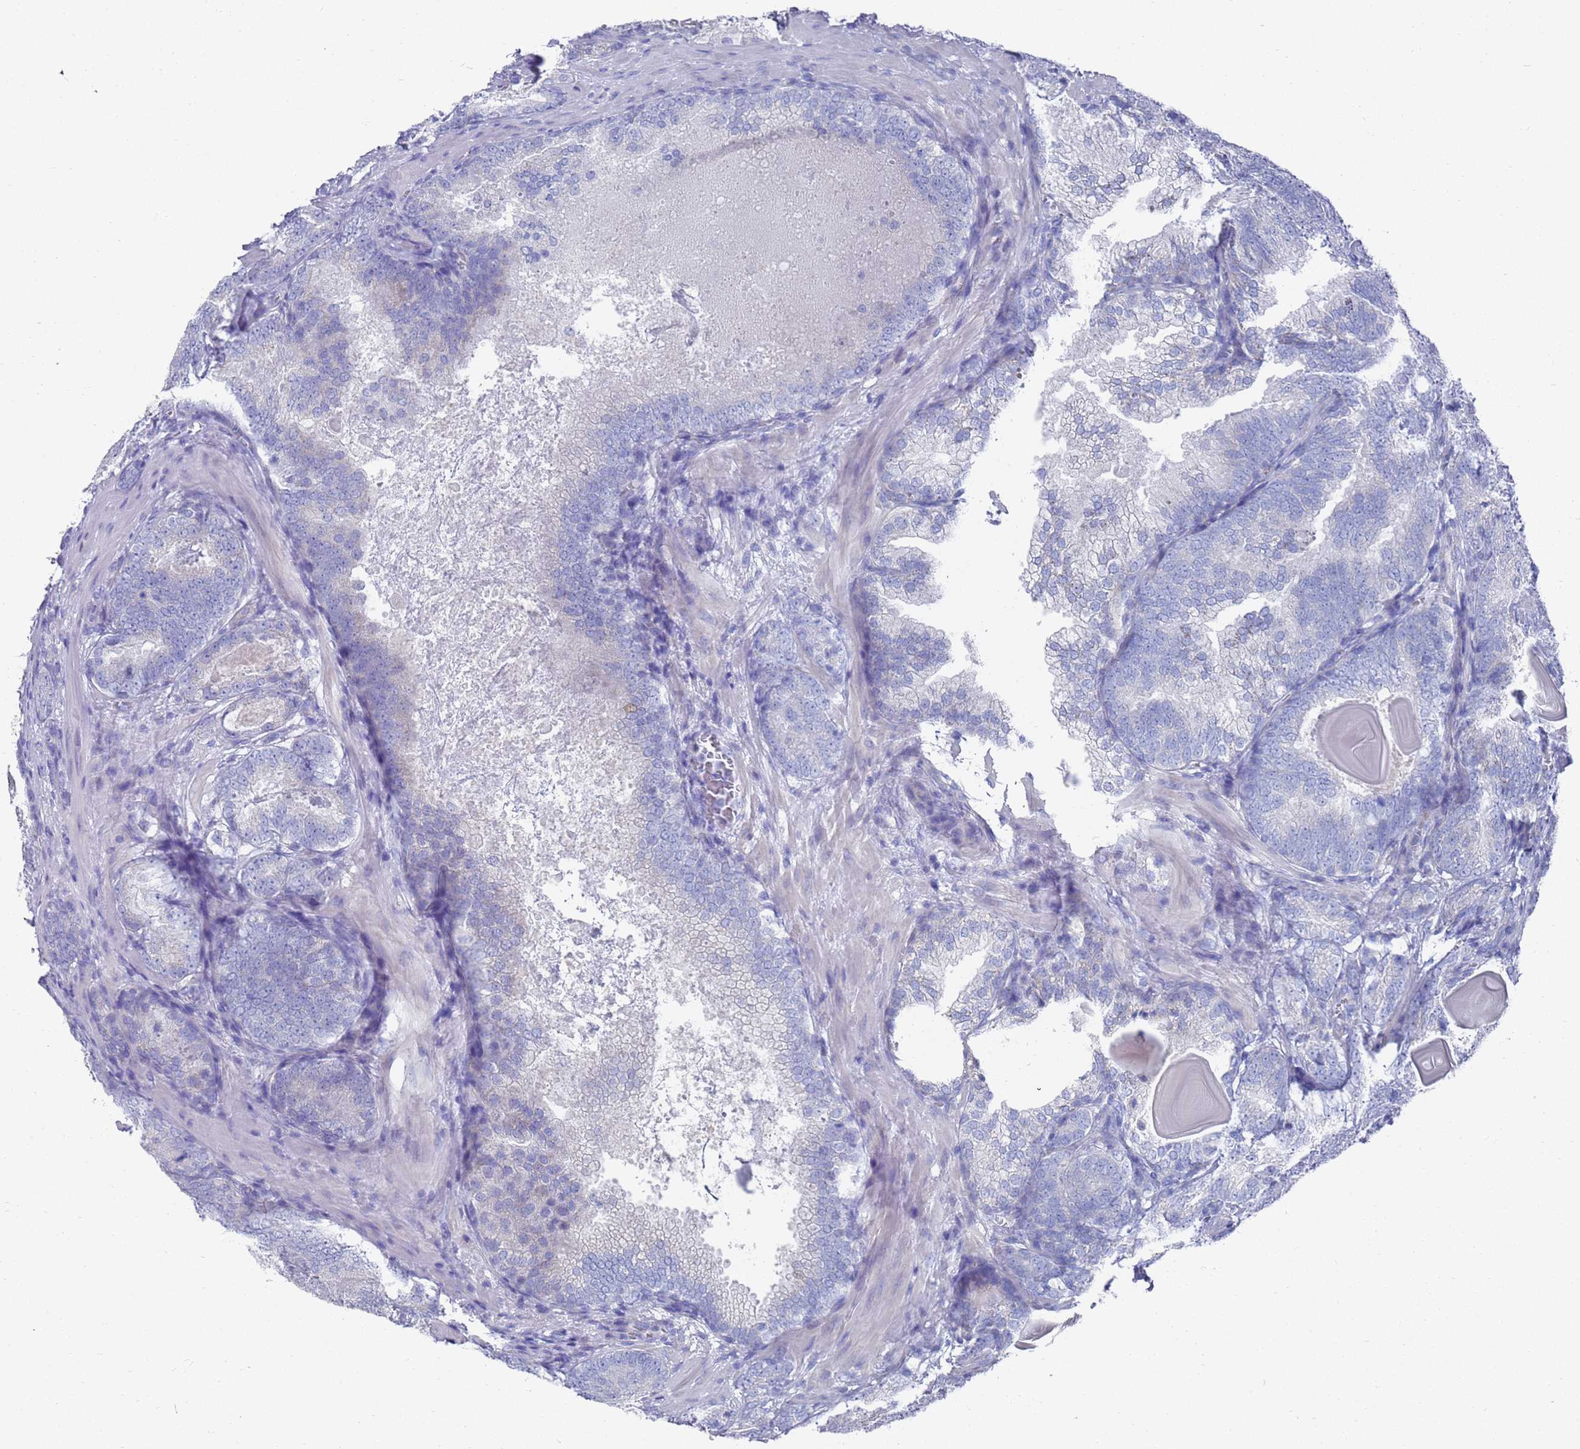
{"staining": {"intensity": "negative", "quantity": "none", "location": "none"}, "tissue": "prostate cancer", "cell_type": "Tumor cells", "image_type": "cancer", "snomed": [{"axis": "morphology", "description": "Adenocarcinoma, High grade"}, {"axis": "topography", "description": "Prostate"}], "caption": "A histopathology image of human prostate cancer (adenocarcinoma (high-grade)) is negative for staining in tumor cells.", "gene": "SCAPER", "patient": {"sex": "male", "age": 66}}